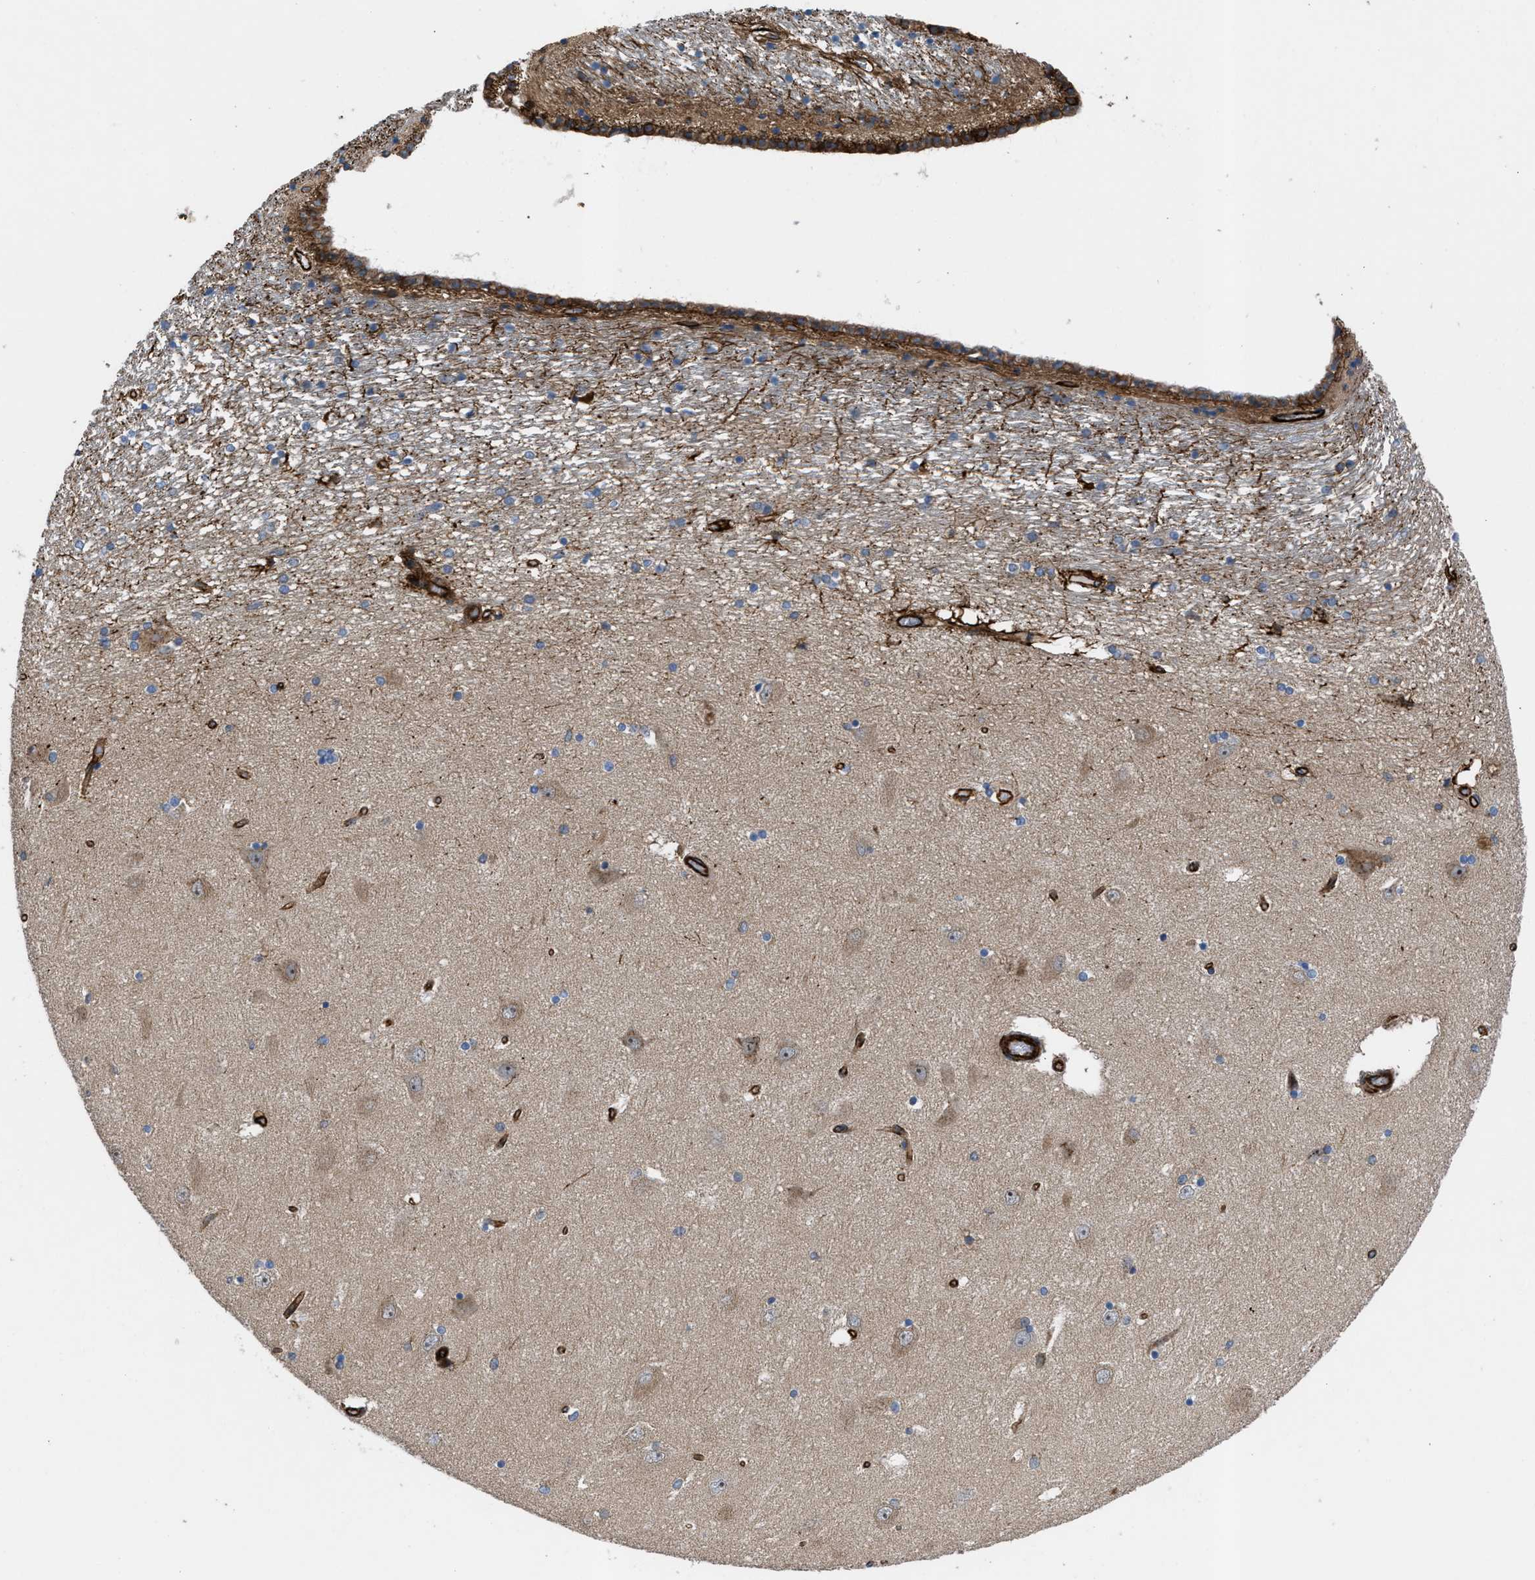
{"staining": {"intensity": "weak", "quantity": "<25%", "location": "cytoplasmic/membranous"}, "tissue": "hippocampus", "cell_type": "Glial cells", "image_type": "normal", "snomed": [{"axis": "morphology", "description": "Normal tissue, NOS"}, {"axis": "topography", "description": "Hippocampus"}], "caption": "Unremarkable hippocampus was stained to show a protein in brown. There is no significant expression in glial cells. (DAB immunohistochemistry visualized using brightfield microscopy, high magnification).", "gene": "PTPRE", "patient": {"sex": "female", "age": 54}}